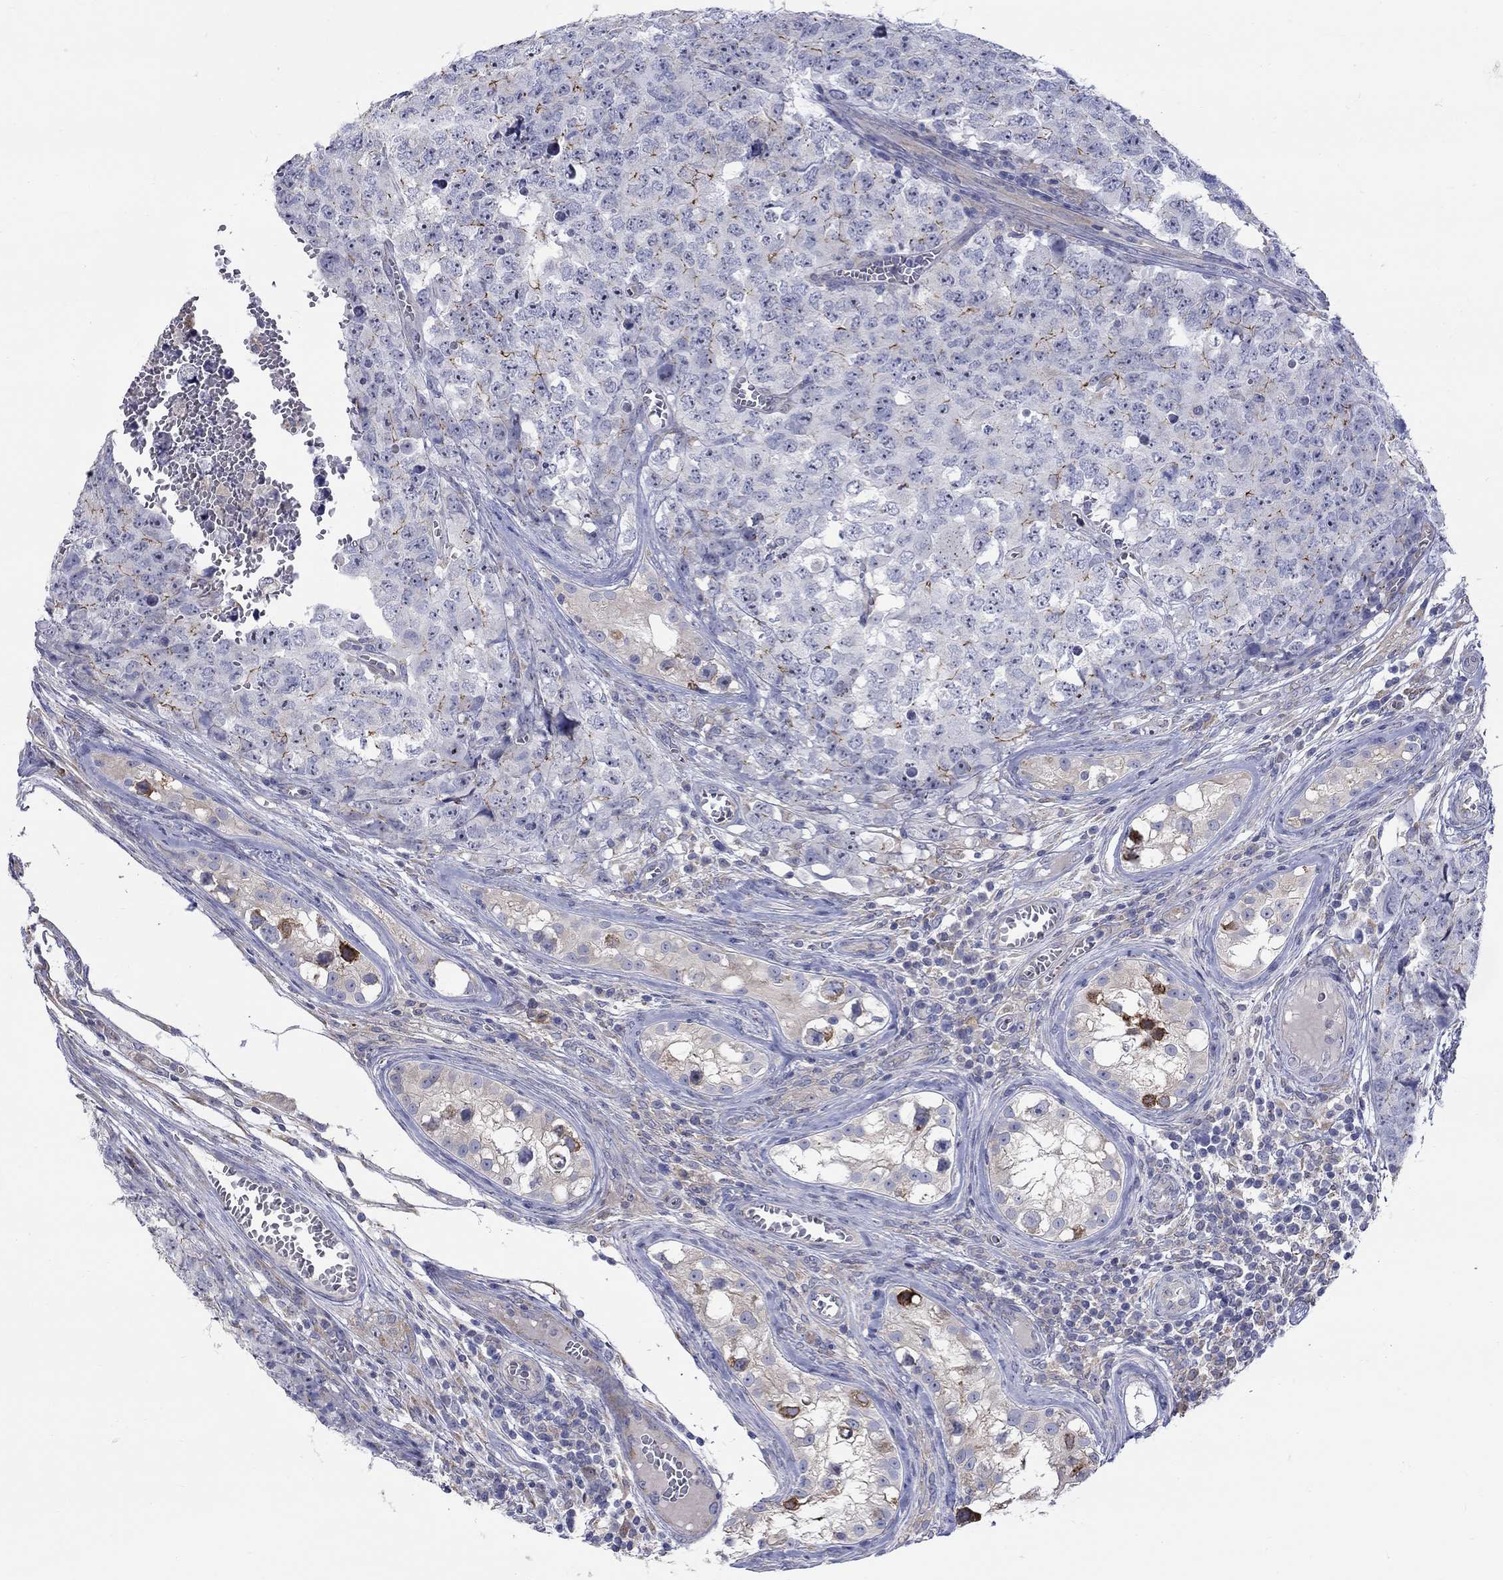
{"staining": {"intensity": "strong", "quantity": "<25%", "location": "cytoplasmic/membranous"}, "tissue": "testis cancer", "cell_type": "Tumor cells", "image_type": "cancer", "snomed": [{"axis": "morphology", "description": "Carcinoma, Embryonal, NOS"}, {"axis": "topography", "description": "Testis"}], "caption": "Protein expression by immunohistochemistry (IHC) demonstrates strong cytoplasmic/membranous staining in about <25% of tumor cells in testis embryonal carcinoma.", "gene": "QRFPR", "patient": {"sex": "male", "age": 23}}